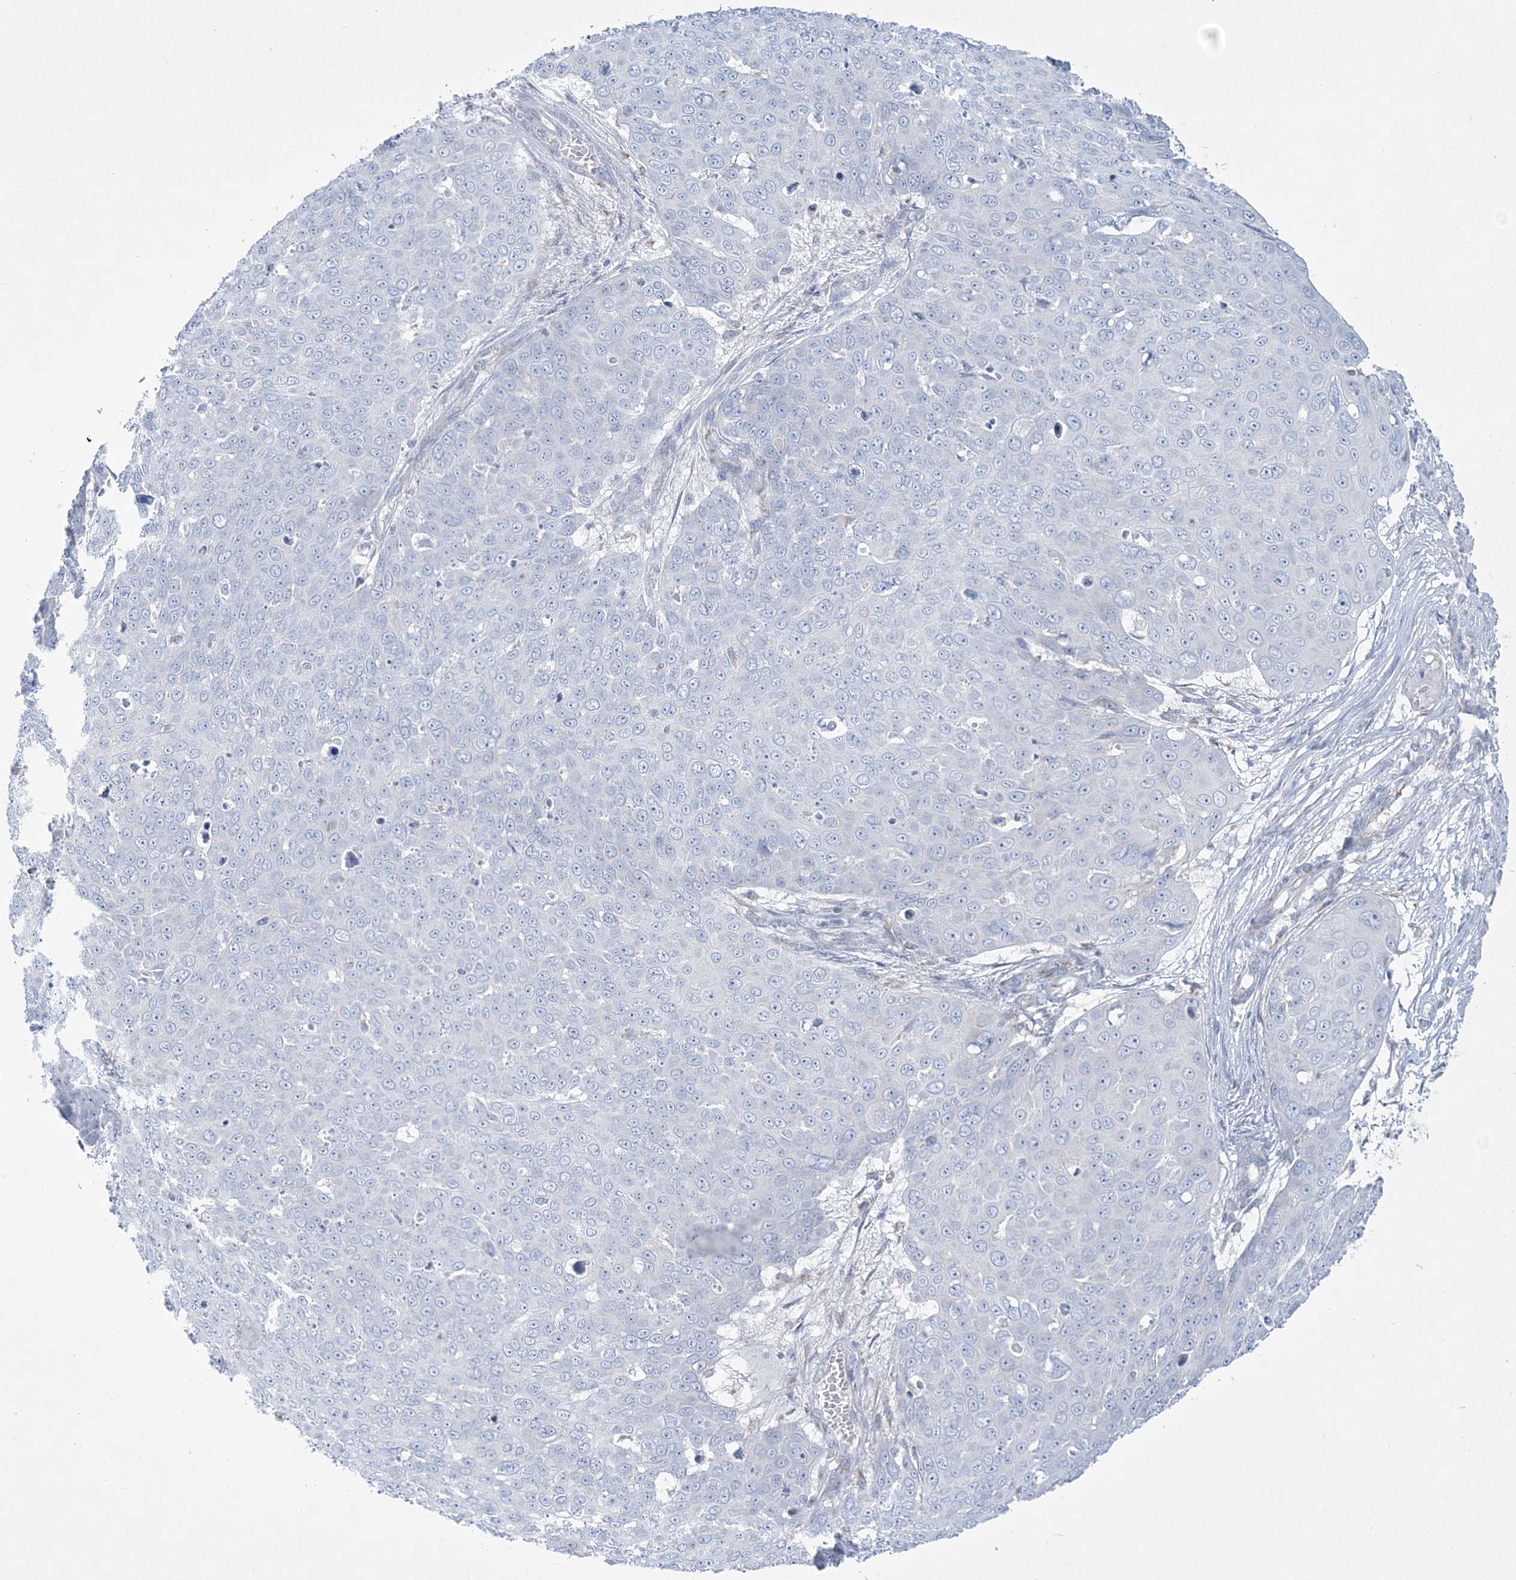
{"staining": {"intensity": "negative", "quantity": "none", "location": "none"}, "tissue": "skin cancer", "cell_type": "Tumor cells", "image_type": "cancer", "snomed": [{"axis": "morphology", "description": "Squamous cell carcinoma, NOS"}, {"axis": "topography", "description": "Skin"}], "caption": "Protein analysis of skin cancer (squamous cell carcinoma) shows no significant positivity in tumor cells.", "gene": "TBC1D7", "patient": {"sex": "male", "age": 71}}